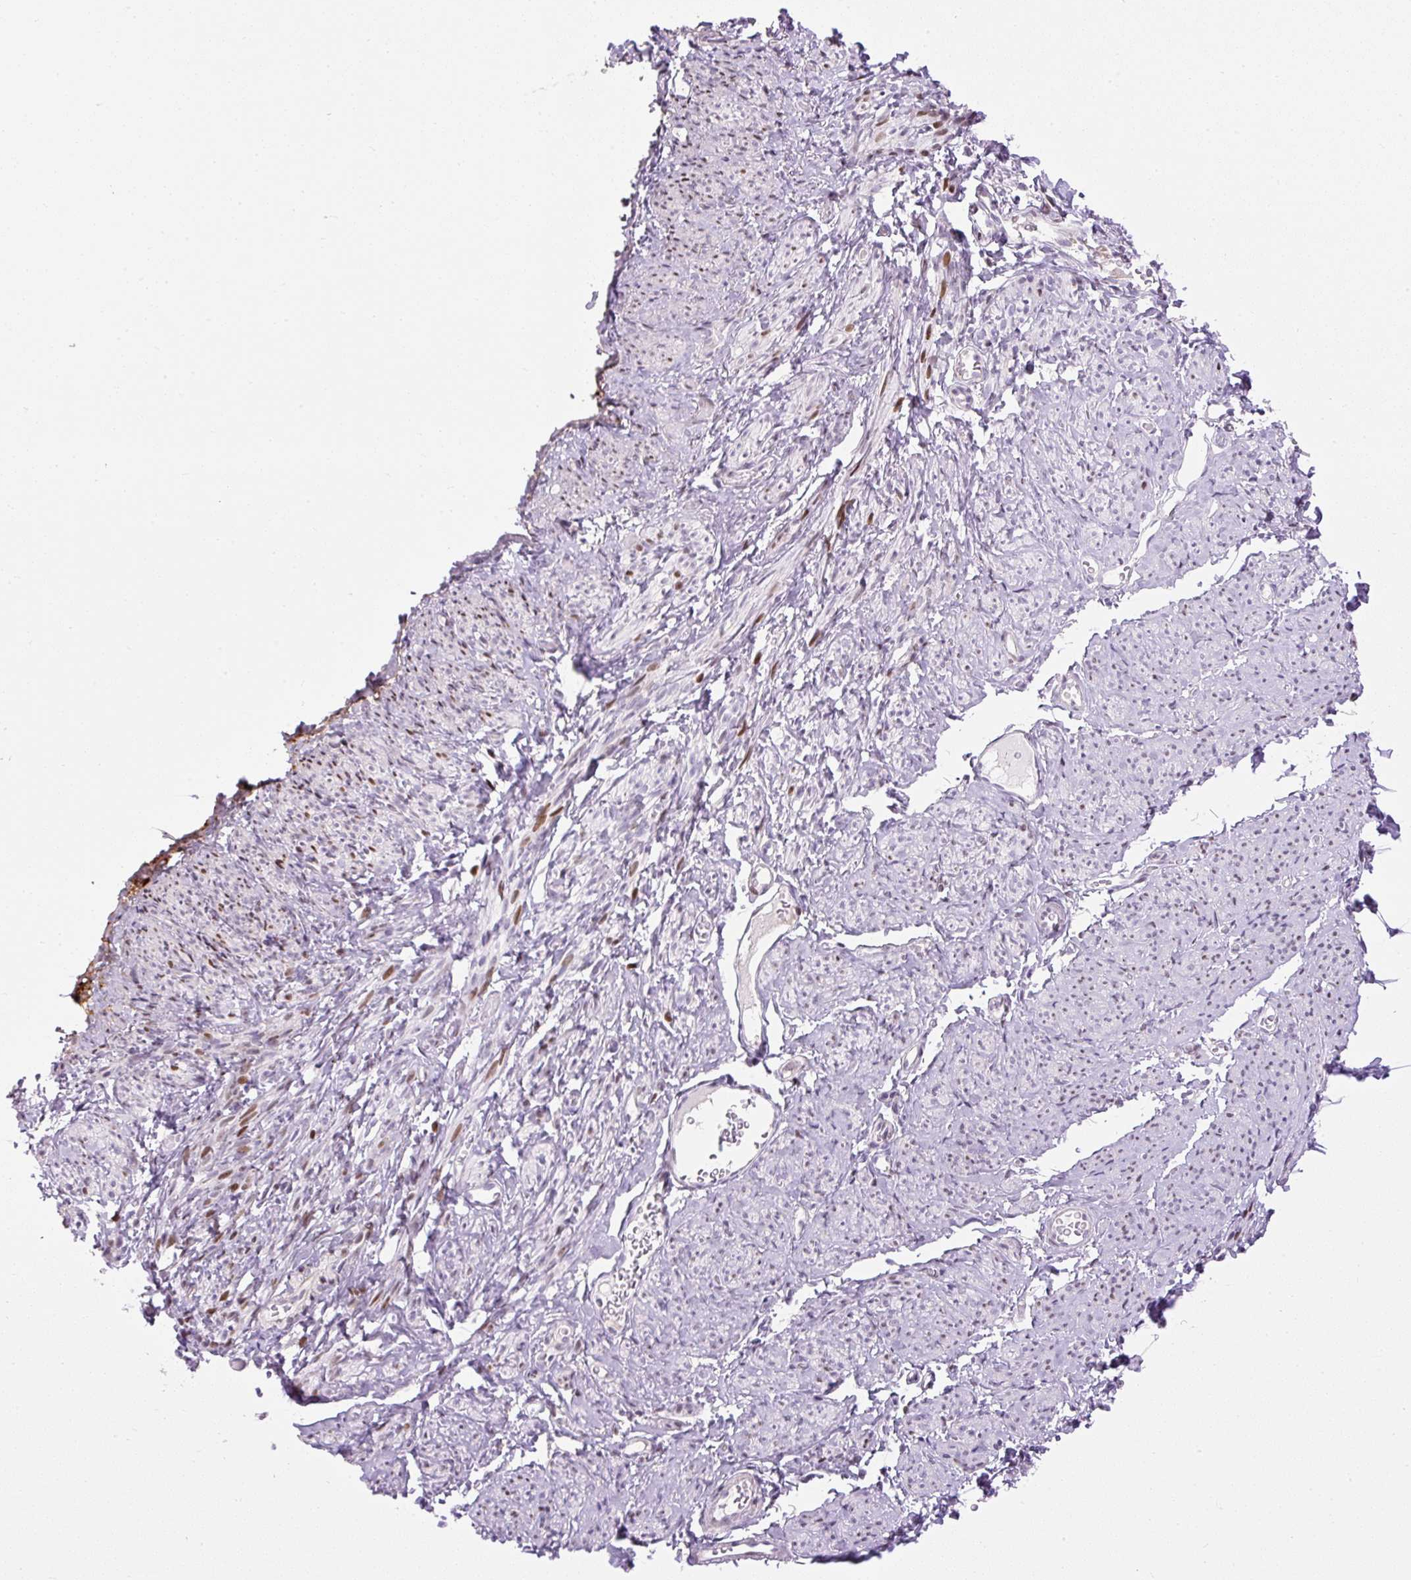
{"staining": {"intensity": "moderate", "quantity": "<25%", "location": "nuclear"}, "tissue": "smooth muscle", "cell_type": "Smooth muscle cells", "image_type": "normal", "snomed": [{"axis": "morphology", "description": "Normal tissue, NOS"}, {"axis": "topography", "description": "Smooth muscle"}], "caption": "The photomicrograph shows immunohistochemical staining of unremarkable smooth muscle. There is moderate nuclear expression is present in about <25% of smooth muscle cells.", "gene": "ARHGEF18", "patient": {"sex": "female", "age": 65}}